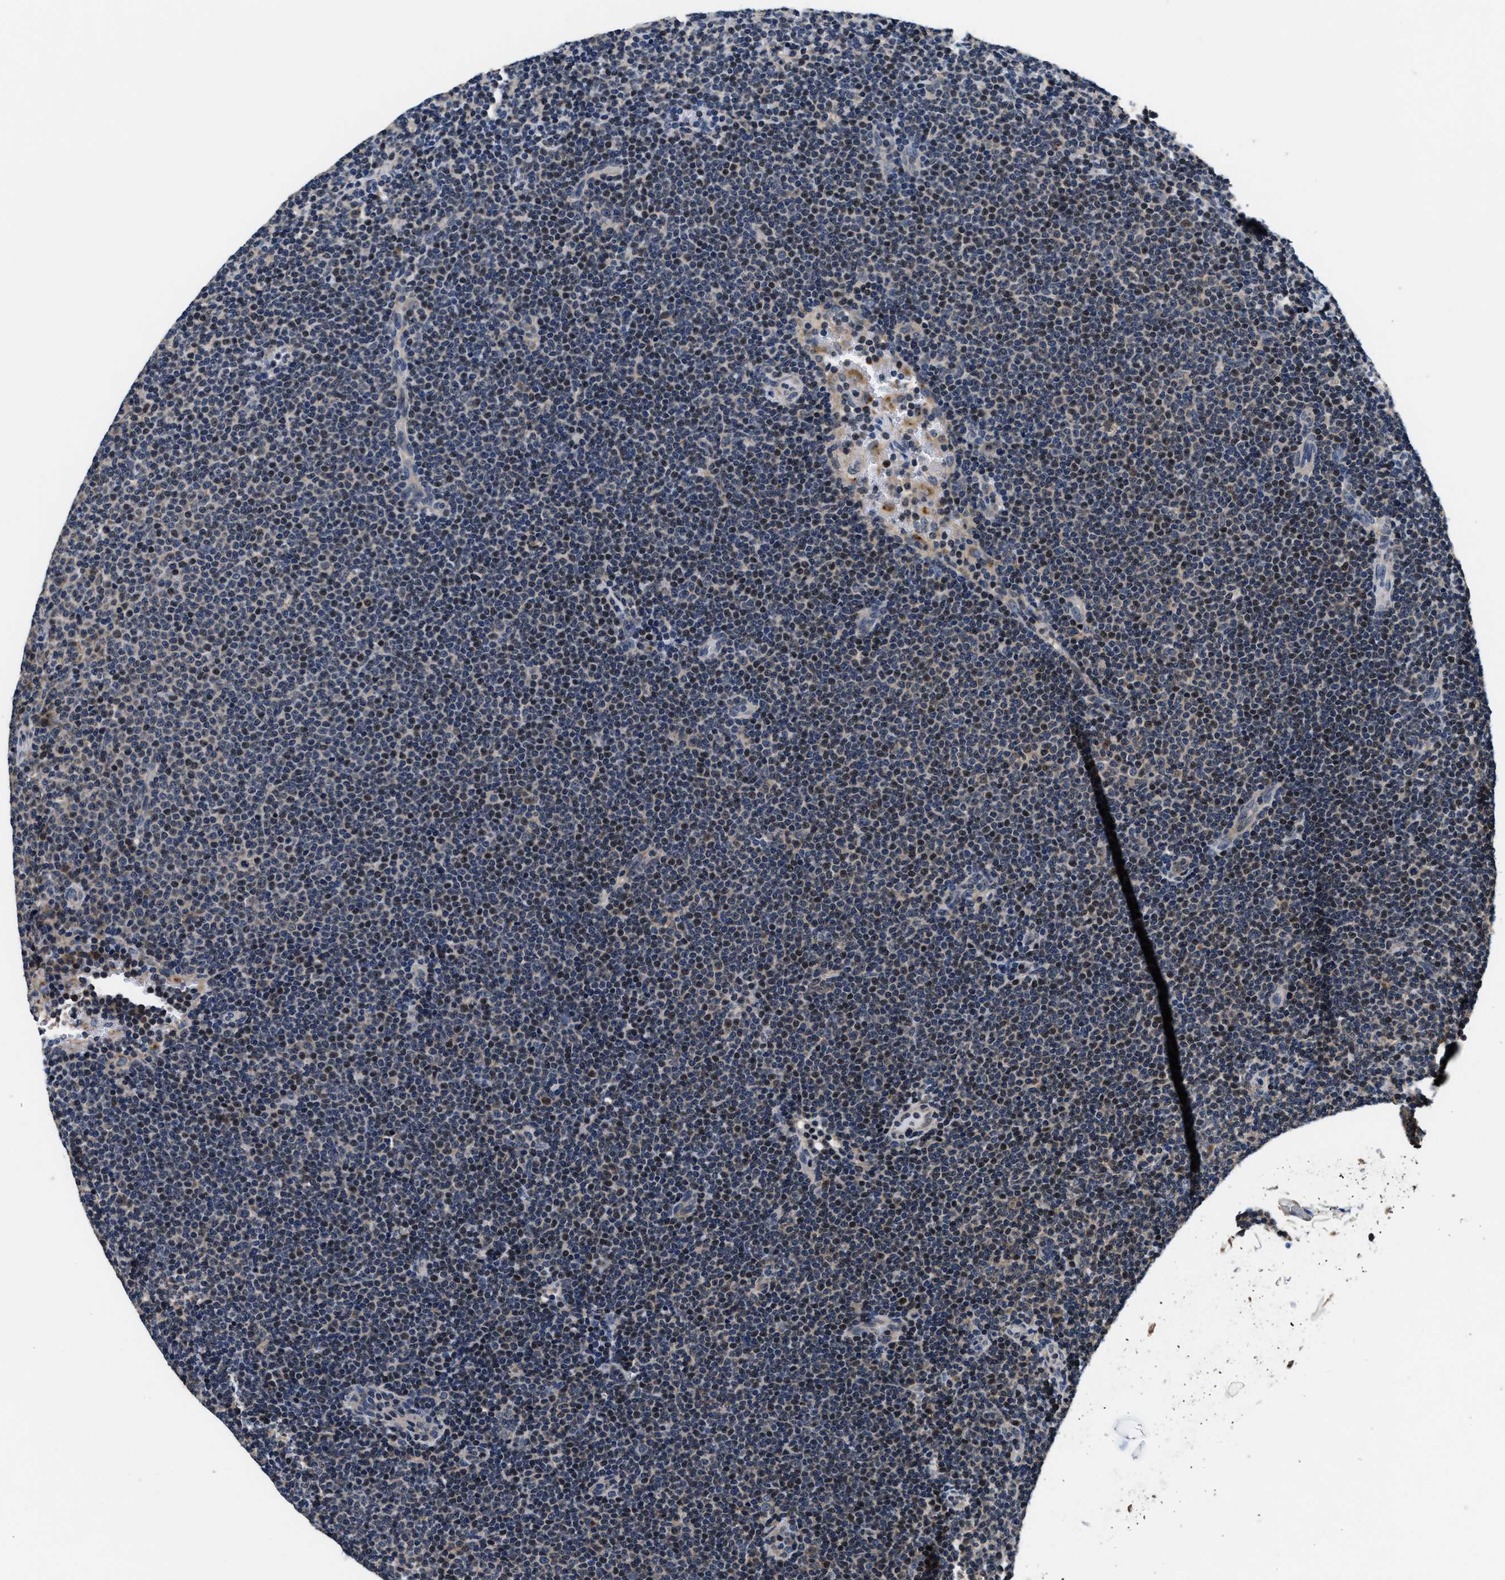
{"staining": {"intensity": "moderate", "quantity": "25%-75%", "location": "nuclear"}, "tissue": "lymphoma", "cell_type": "Tumor cells", "image_type": "cancer", "snomed": [{"axis": "morphology", "description": "Malignant lymphoma, non-Hodgkin's type, Low grade"}, {"axis": "topography", "description": "Lymph node"}], "caption": "Immunohistochemistry micrograph of human malignant lymphoma, non-Hodgkin's type (low-grade) stained for a protein (brown), which demonstrates medium levels of moderate nuclear positivity in about 25%-75% of tumor cells.", "gene": "PHPT1", "patient": {"sex": "female", "age": 53}}